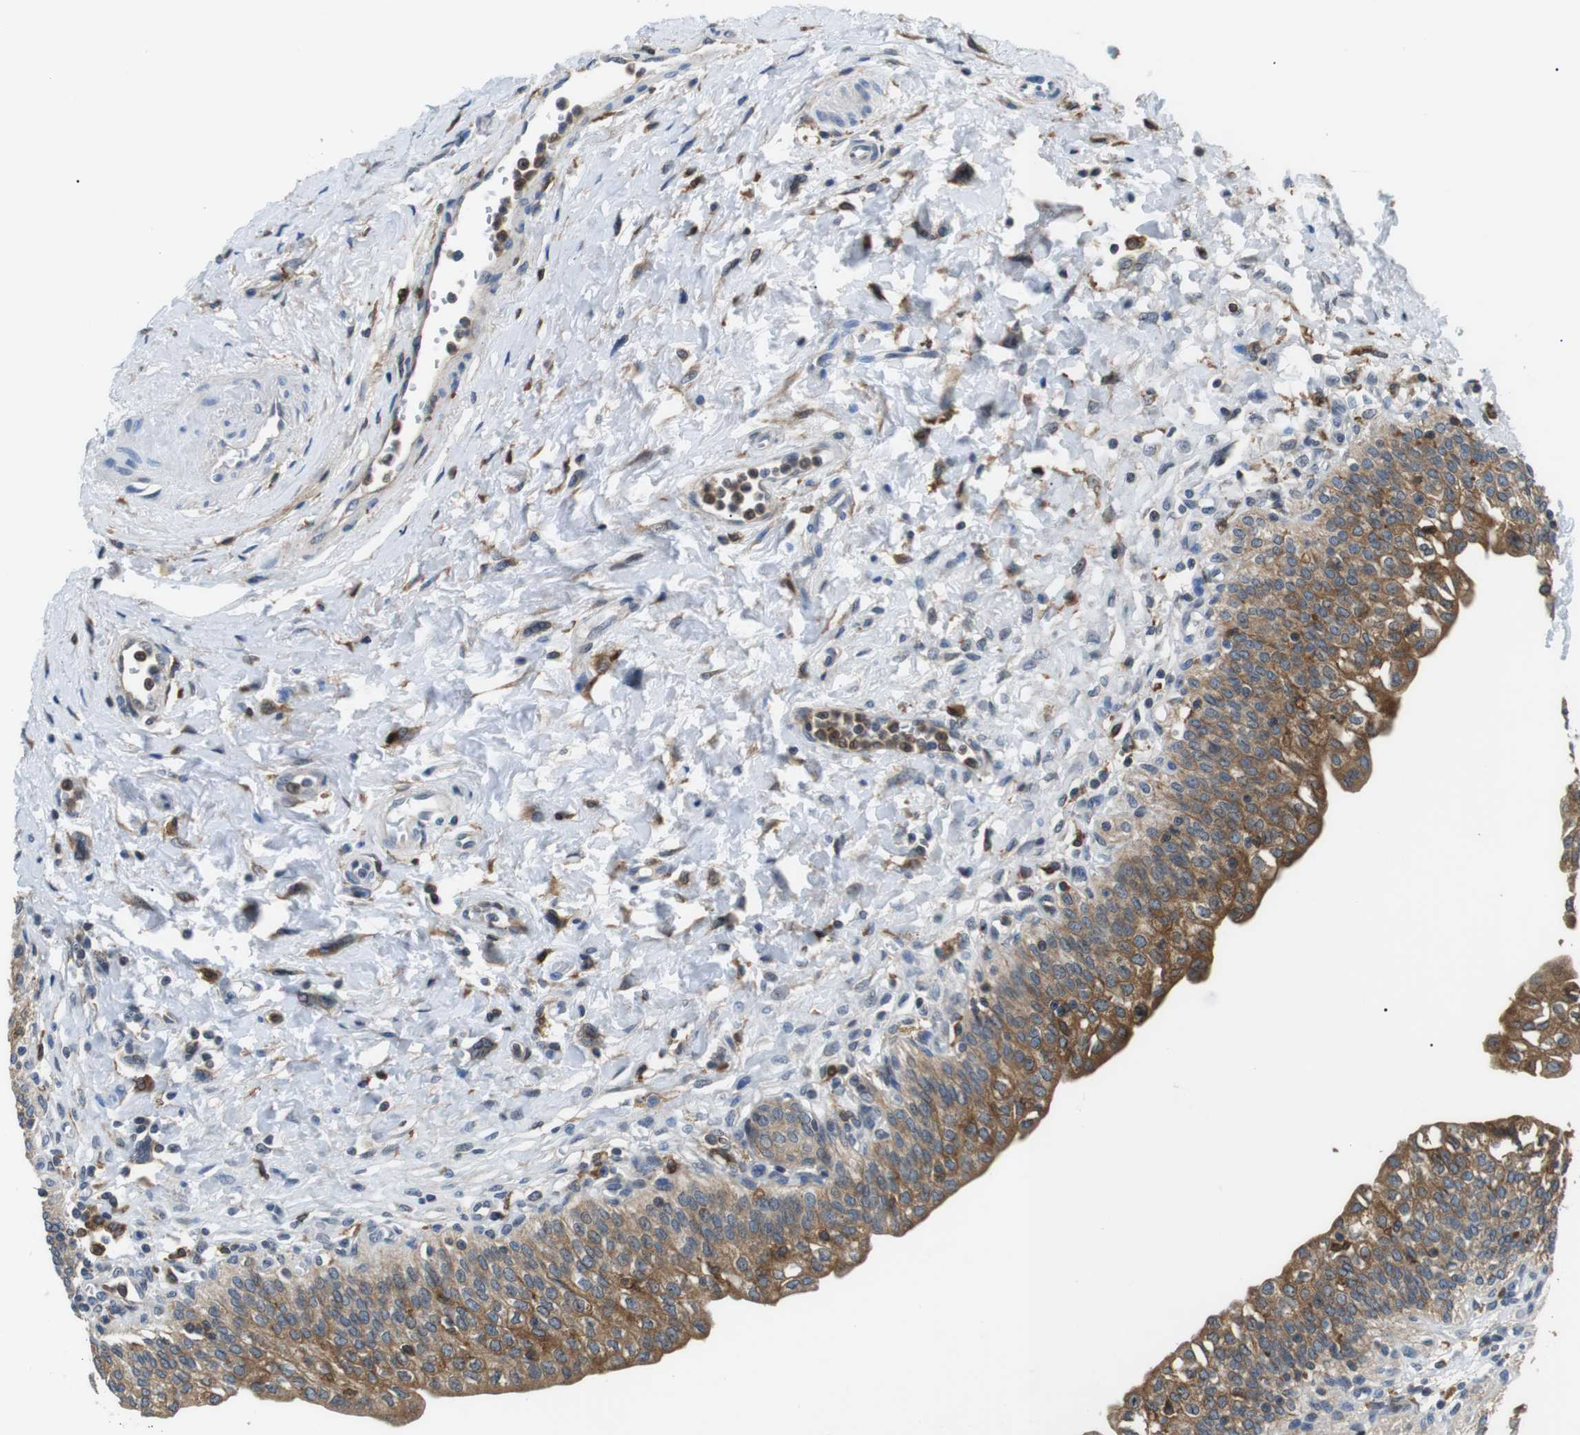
{"staining": {"intensity": "strong", "quantity": ">75%", "location": "cytoplasmic/membranous"}, "tissue": "urinary bladder", "cell_type": "Urothelial cells", "image_type": "normal", "snomed": [{"axis": "morphology", "description": "Normal tissue, NOS"}, {"axis": "topography", "description": "Urinary bladder"}], "caption": "Human urinary bladder stained for a protein (brown) displays strong cytoplasmic/membranous positive expression in about >75% of urothelial cells.", "gene": "RAB9A", "patient": {"sex": "male", "age": 55}}